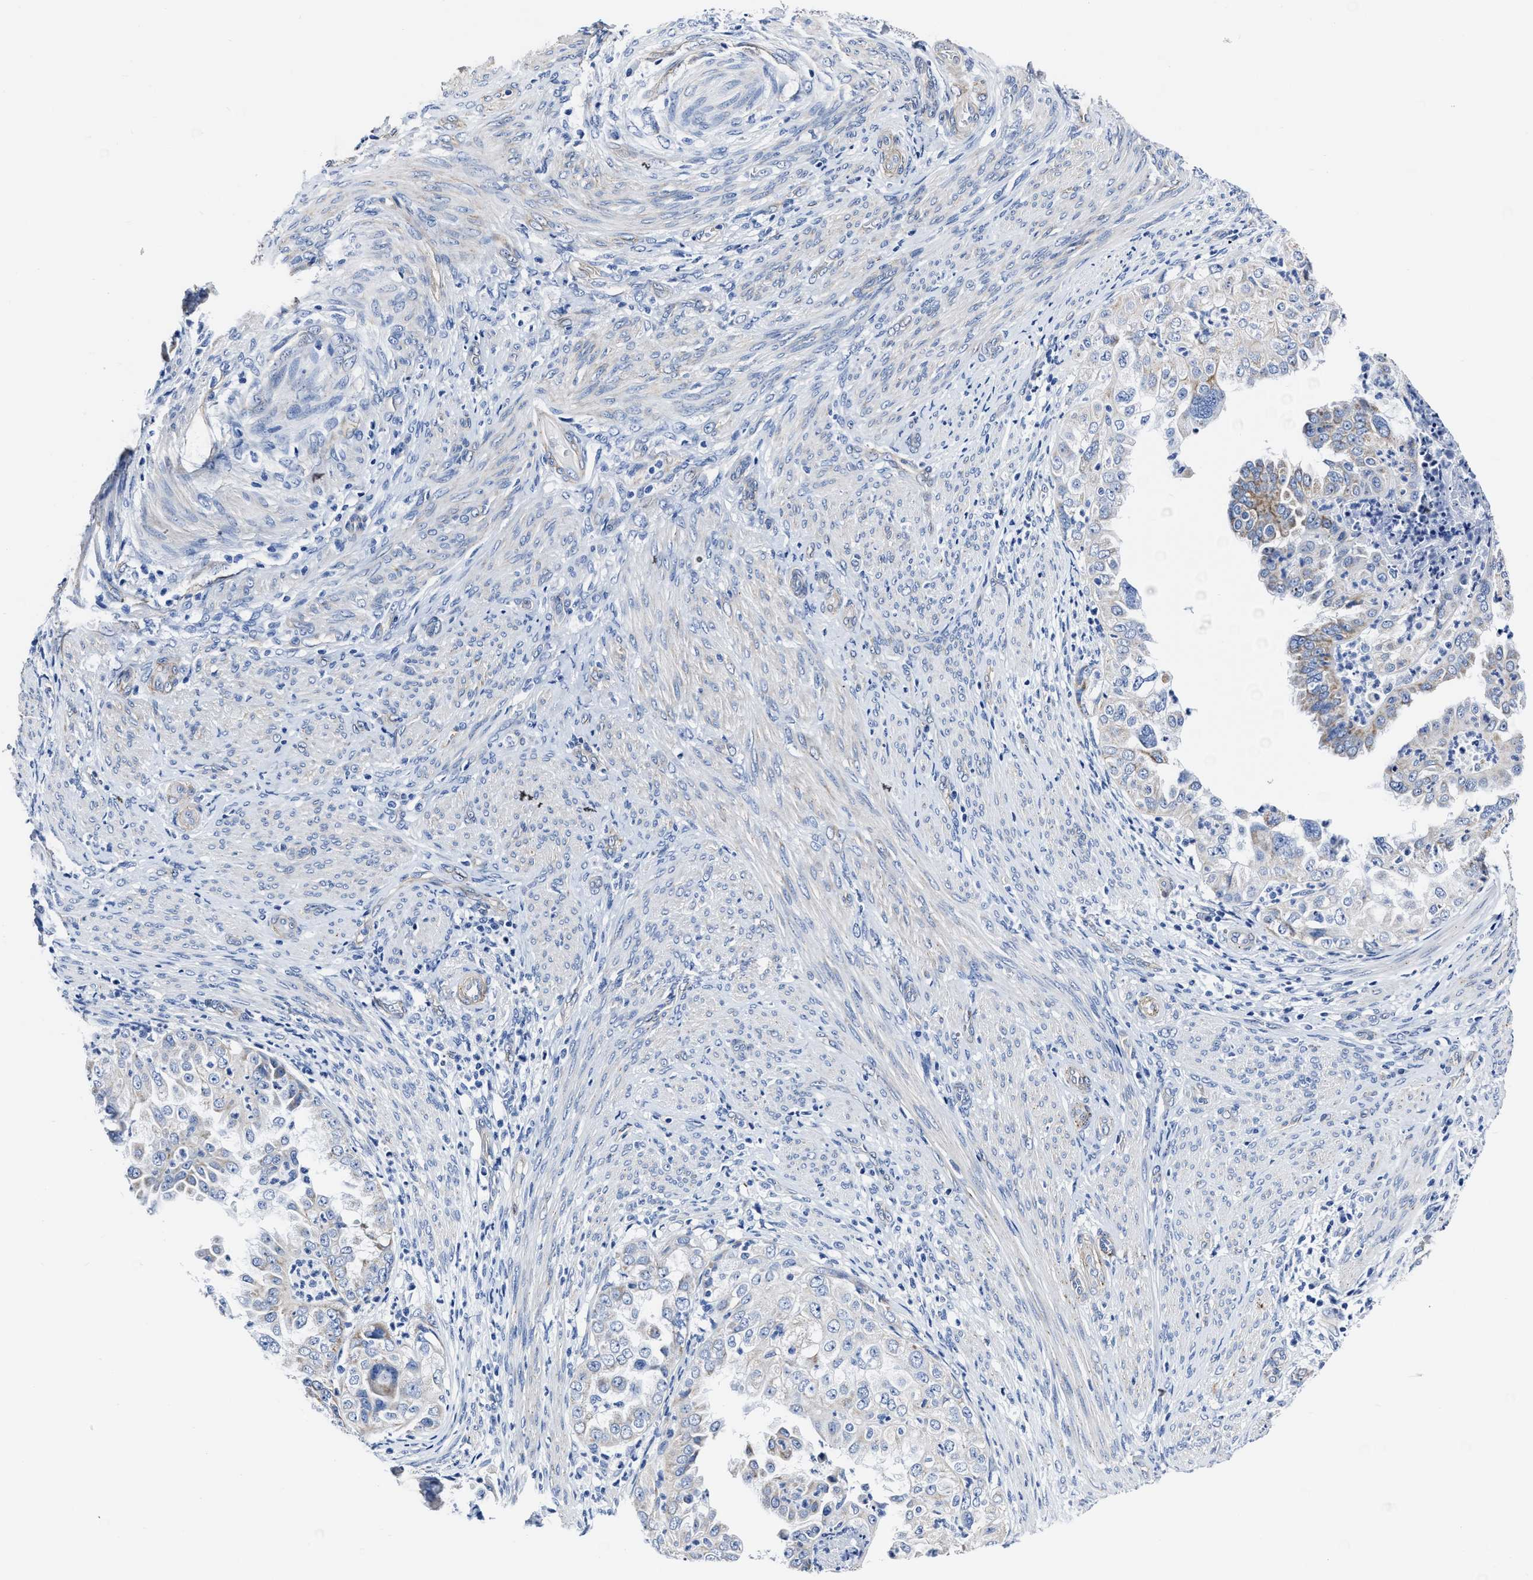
{"staining": {"intensity": "negative", "quantity": "none", "location": "none"}, "tissue": "endometrial cancer", "cell_type": "Tumor cells", "image_type": "cancer", "snomed": [{"axis": "morphology", "description": "Adenocarcinoma, NOS"}, {"axis": "topography", "description": "Endometrium"}], "caption": "Immunohistochemical staining of endometrial cancer (adenocarcinoma) shows no significant expression in tumor cells.", "gene": "KCNMB3", "patient": {"sex": "female", "age": 85}}